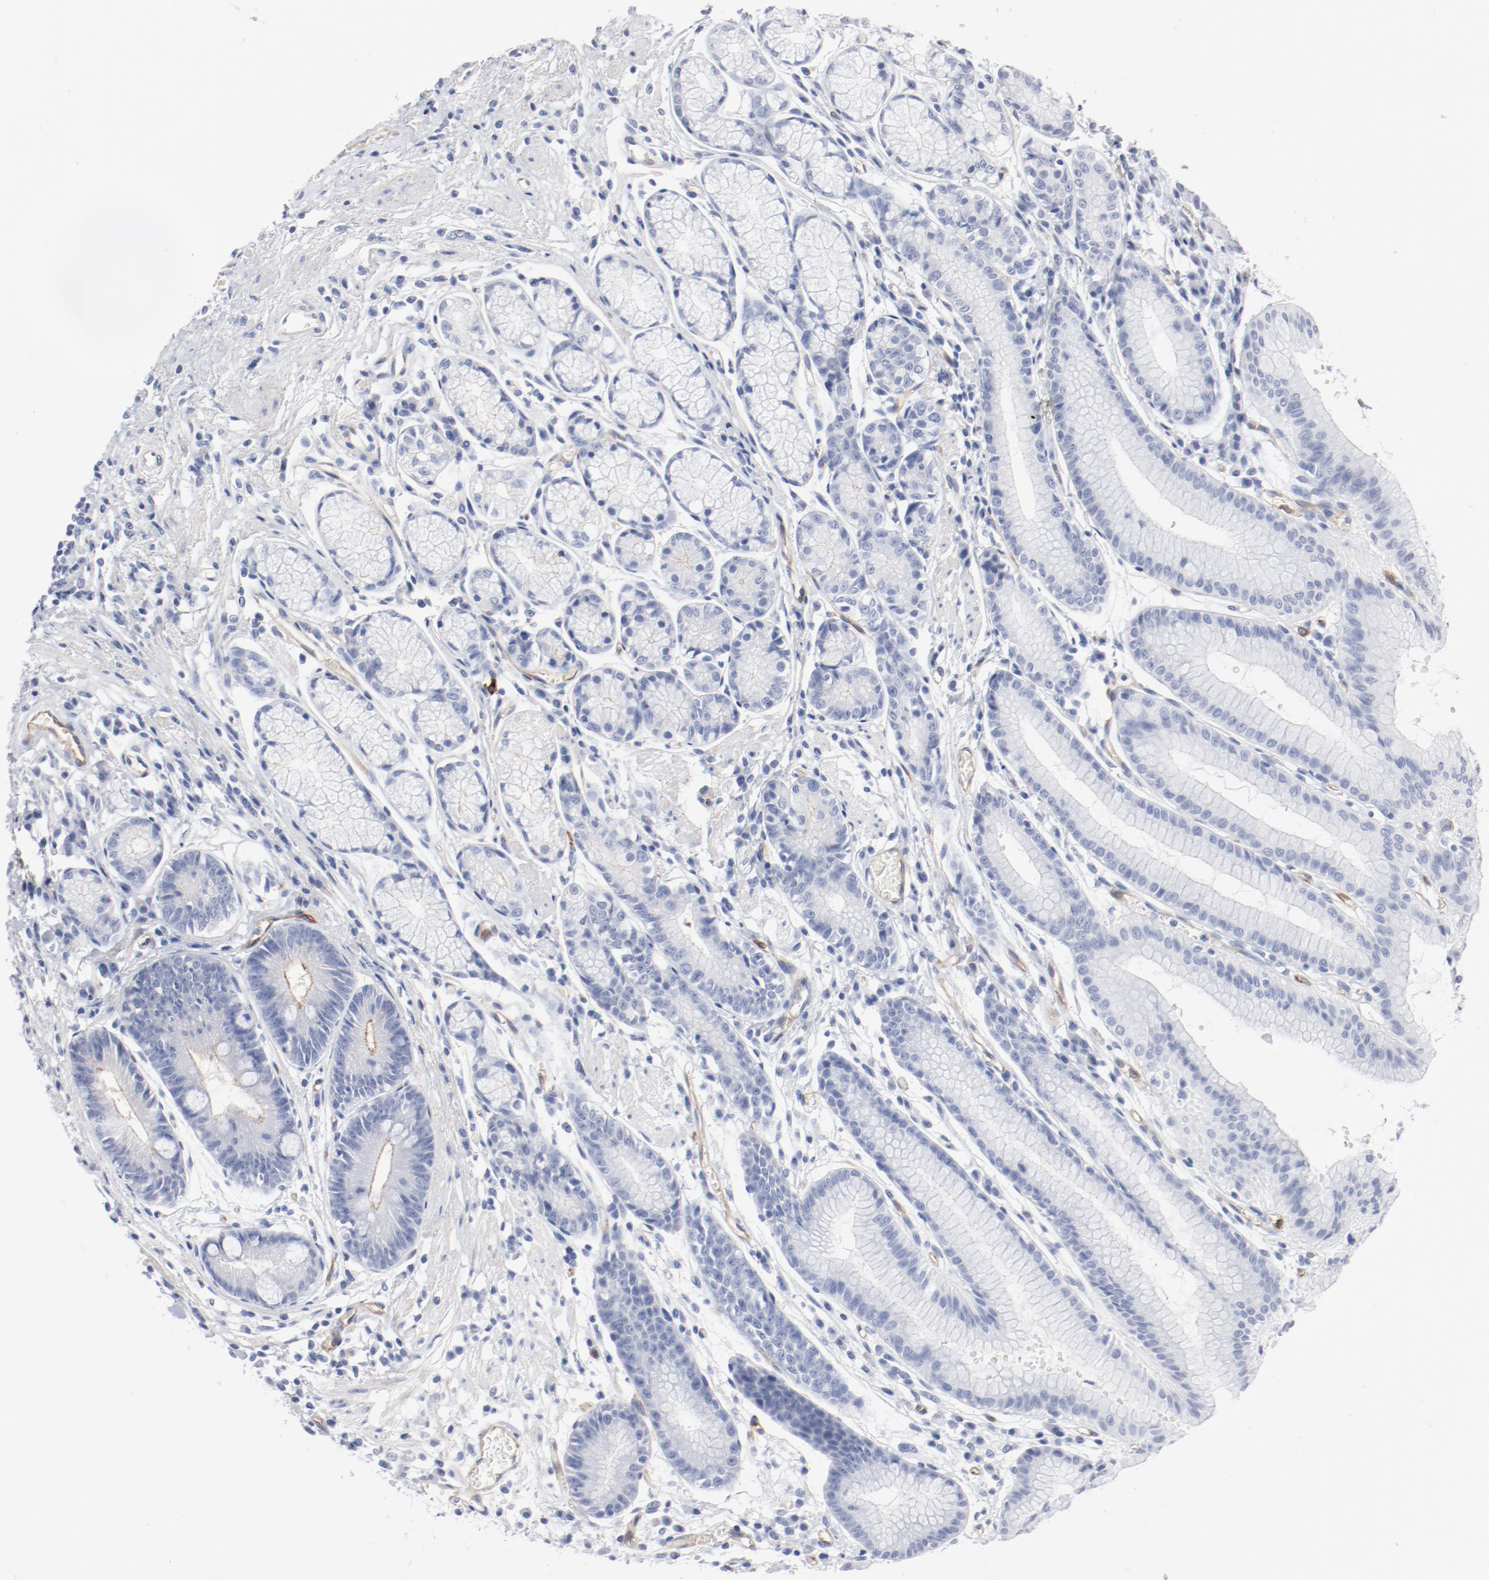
{"staining": {"intensity": "weak", "quantity": "<25%", "location": "cytoplasmic/membranous"}, "tissue": "stomach", "cell_type": "Glandular cells", "image_type": "normal", "snomed": [{"axis": "morphology", "description": "Normal tissue, NOS"}, {"axis": "morphology", "description": "Inflammation, NOS"}, {"axis": "topography", "description": "Stomach, lower"}], "caption": "This histopathology image is of unremarkable stomach stained with immunohistochemistry to label a protein in brown with the nuclei are counter-stained blue. There is no expression in glandular cells.", "gene": "SHANK3", "patient": {"sex": "male", "age": 59}}